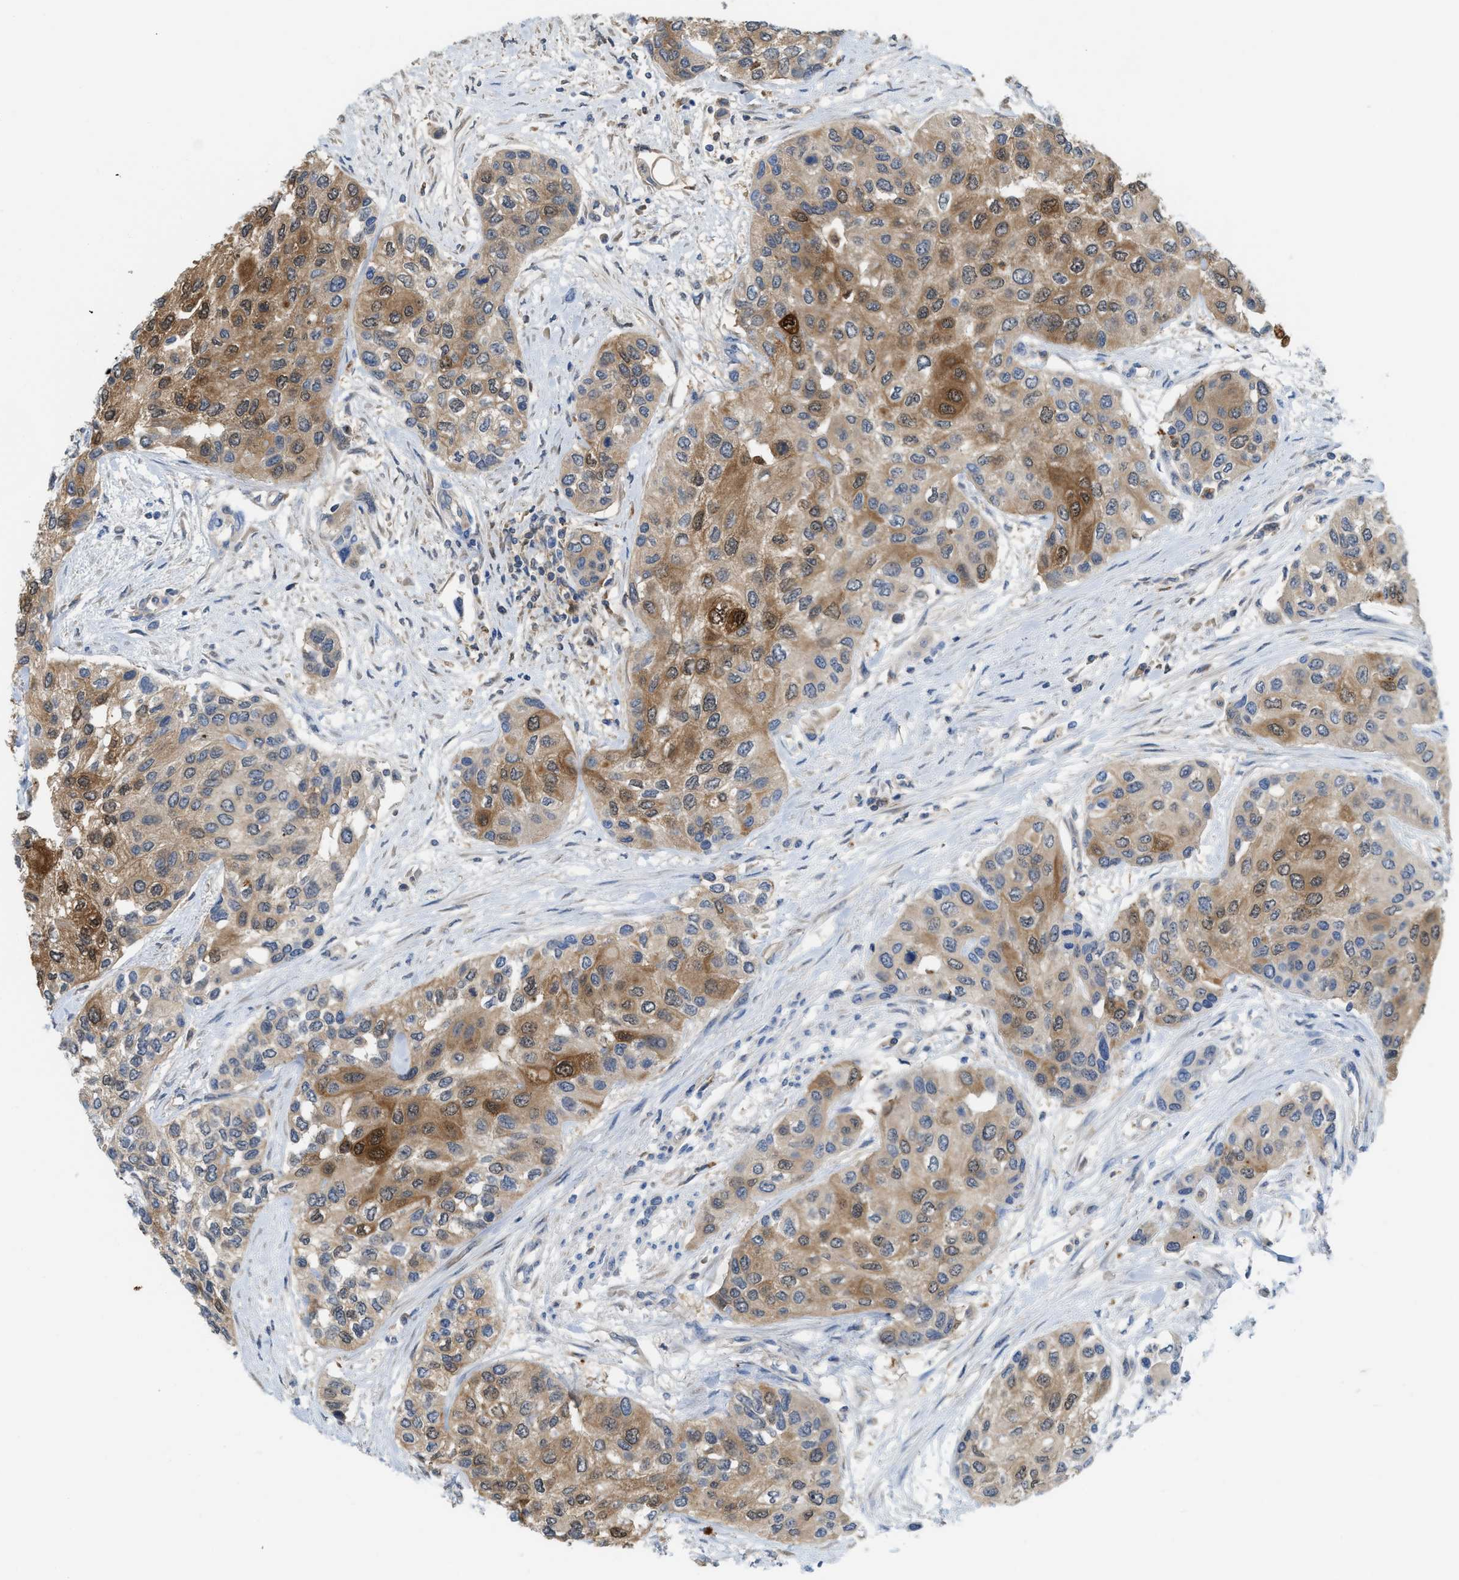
{"staining": {"intensity": "moderate", "quantity": ">75%", "location": "cytoplasmic/membranous"}, "tissue": "urothelial cancer", "cell_type": "Tumor cells", "image_type": "cancer", "snomed": [{"axis": "morphology", "description": "Urothelial carcinoma, High grade"}, {"axis": "topography", "description": "Urinary bladder"}], "caption": "A medium amount of moderate cytoplasmic/membranous positivity is seen in about >75% of tumor cells in high-grade urothelial carcinoma tissue.", "gene": "CSTB", "patient": {"sex": "female", "age": 56}}